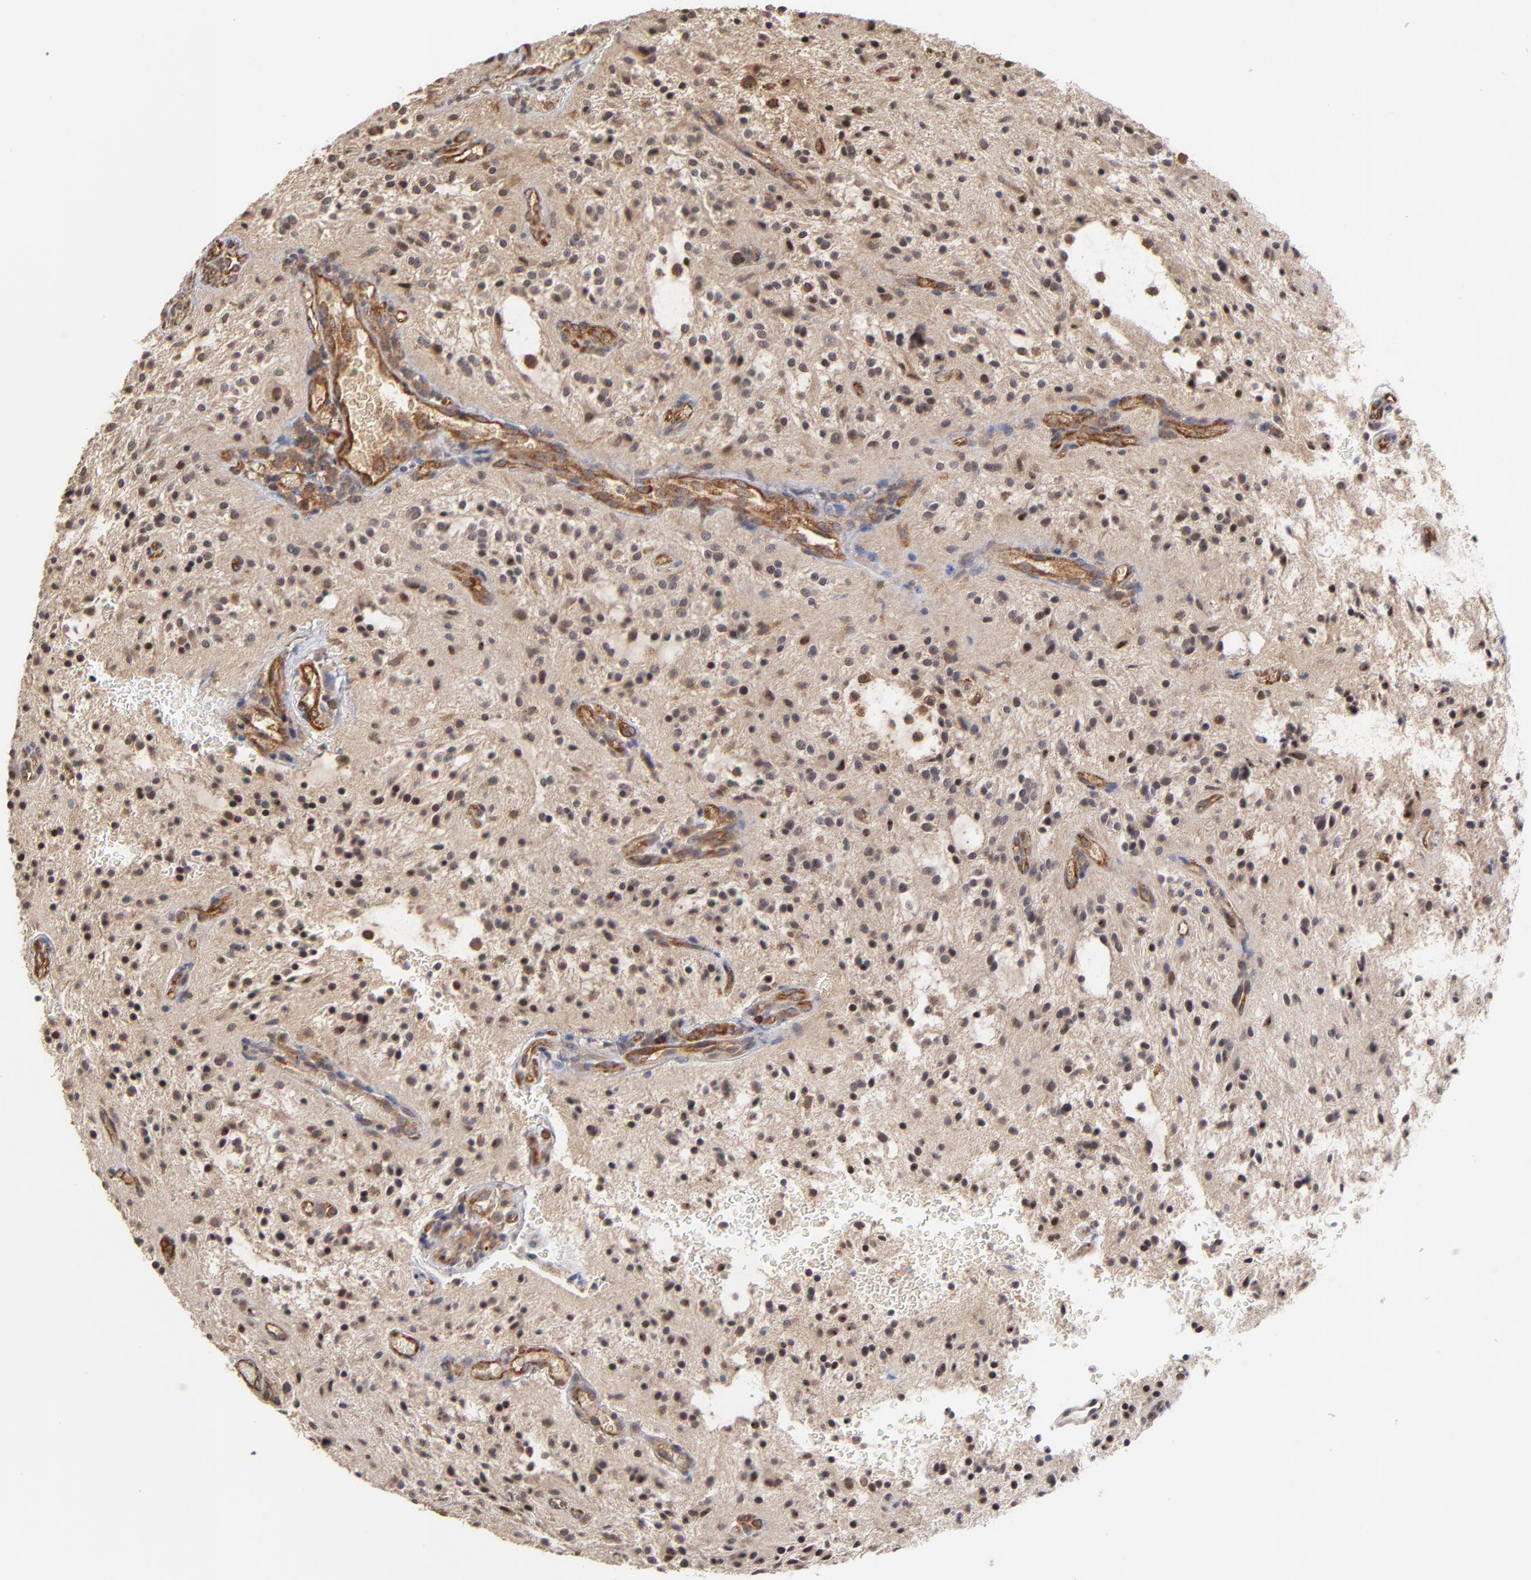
{"staining": {"intensity": "strong", "quantity": "25%-75%", "location": "cytoplasmic/membranous"}, "tissue": "glioma", "cell_type": "Tumor cells", "image_type": "cancer", "snomed": [{"axis": "morphology", "description": "Glioma, malignant, NOS"}, {"axis": "topography", "description": "Cerebellum"}], "caption": "Glioma was stained to show a protein in brown. There is high levels of strong cytoplasmic/membranous staining in approximately 25%-75% of tumor cells.", "gene": "ASB8", "patient": {"sex": "female", "age": 10}}